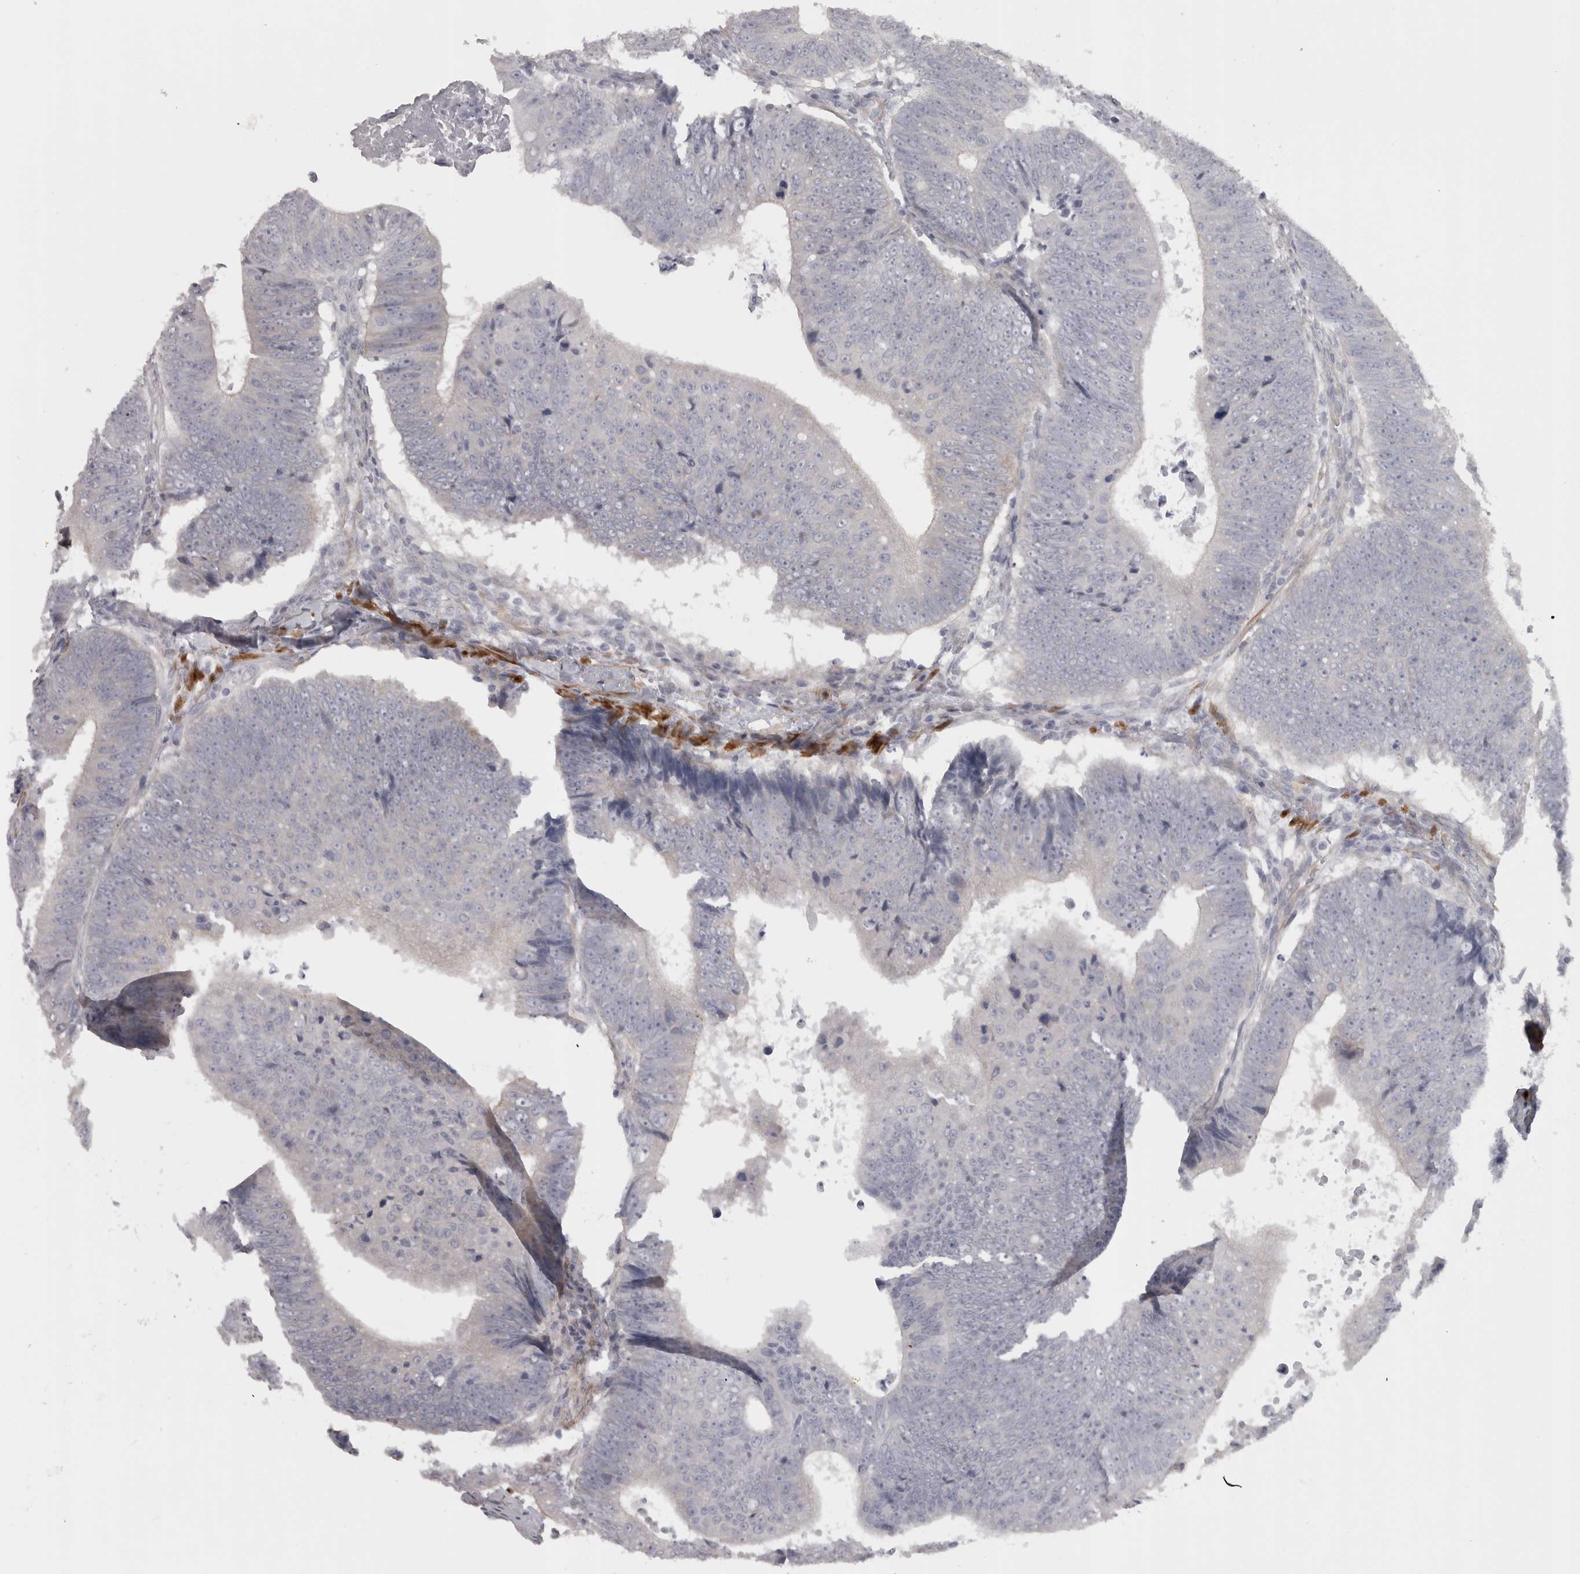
{"staining": {"intensity": "negative", "quantity": "none", "location": "none"}, "tissue": "colorectal cancer", "cell_type": "Tumor cells", "image_type": "cancer", "snomed": [{"axis": "morphology", "description": "Adenocarcinoma, NOS"}, {"axis": "topography", "description": "Colon"}], "caption": "There is no significant positivity in tumor cells of colorectal adenocarcinoma. (DAB (3,3'-diaminobenzidine) immunohistochemistry (IHC) visualized using brightfield microscopy, high magnification).", "gene": "PPP1R12B", "patient": {"sex": "male", "age": 56}}